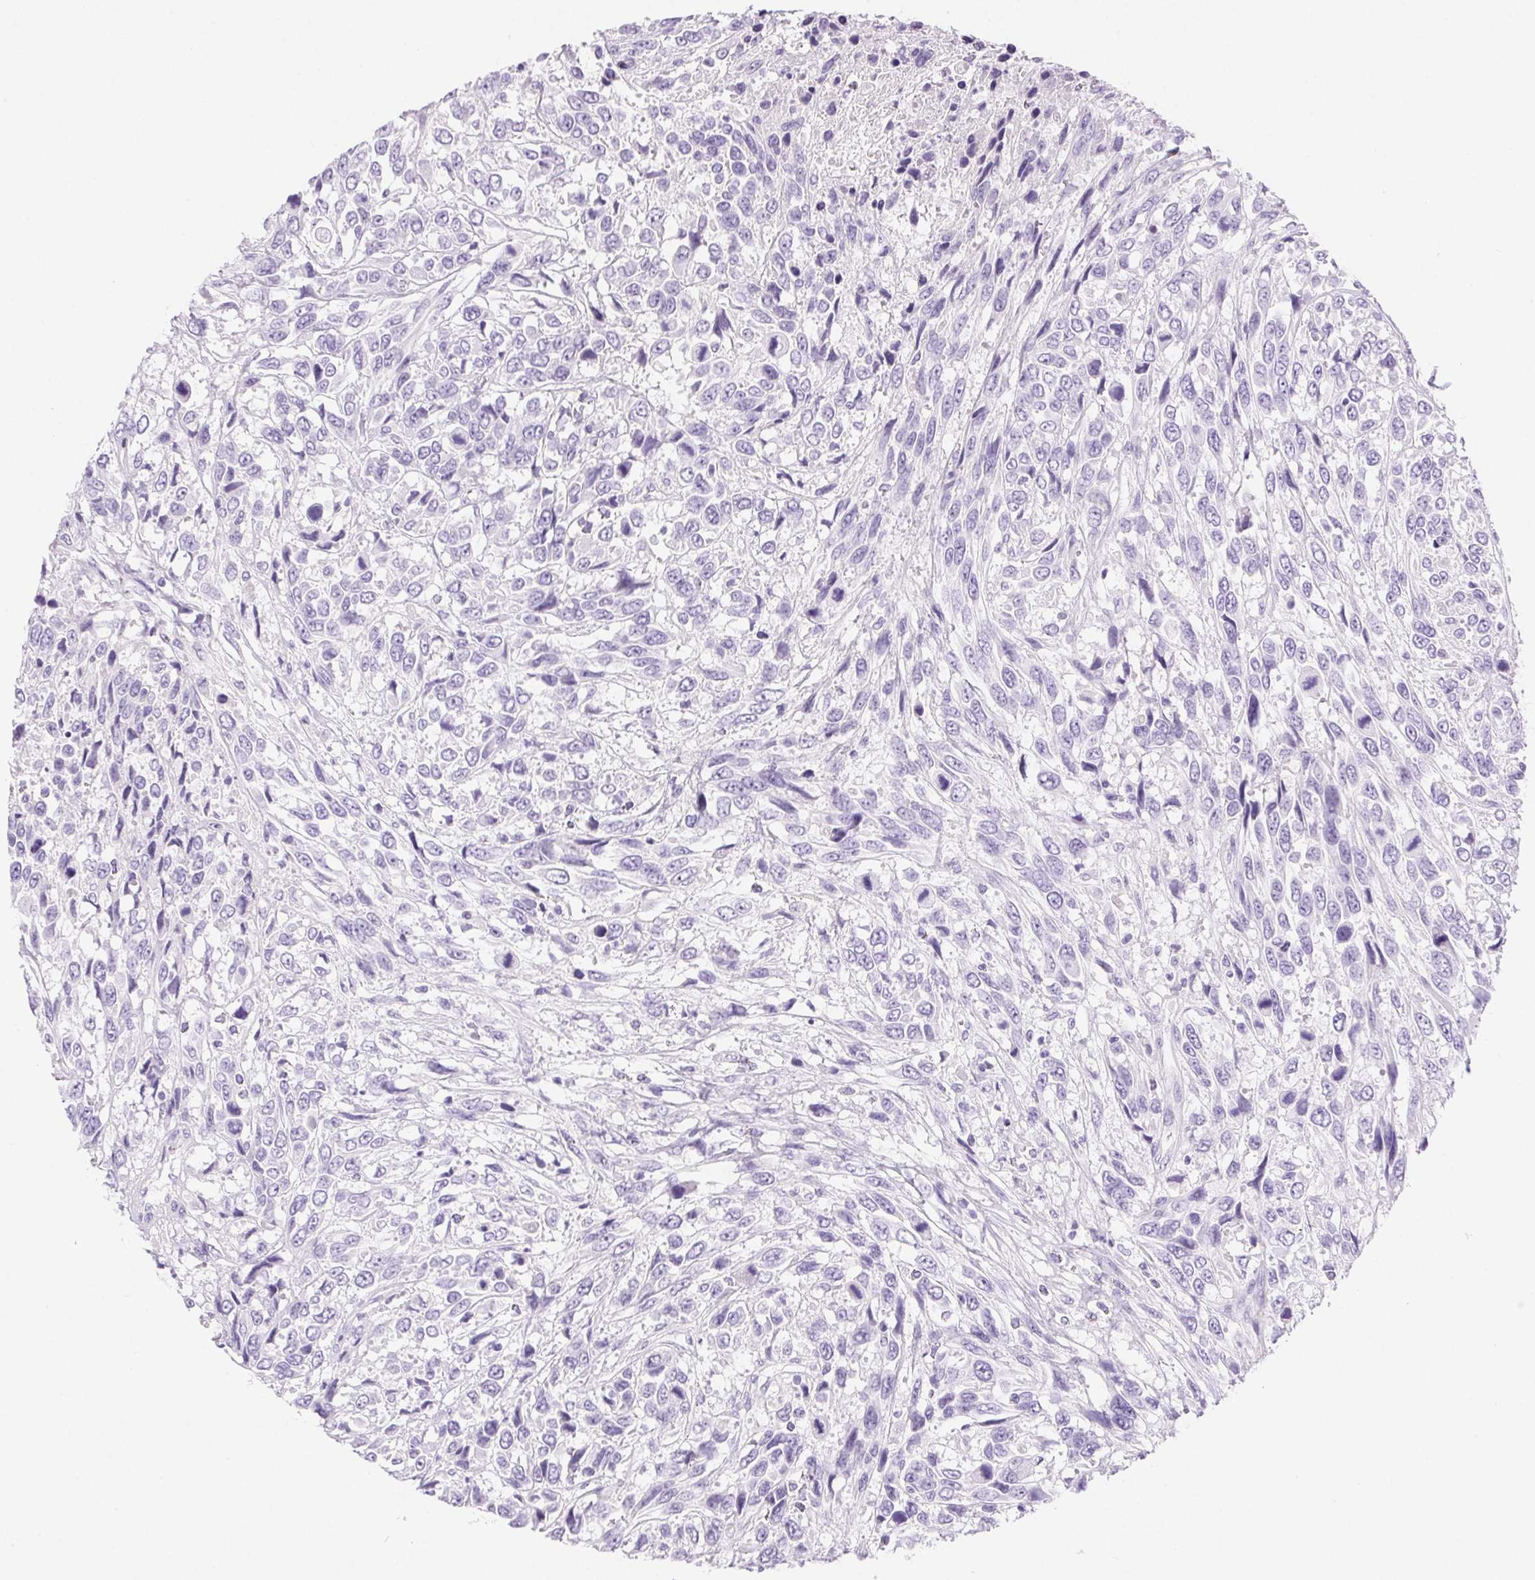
{"staining": {"intensity": "negative", "quantity": "none", "location": "none"}, "tissue": "urothelial cancer", "cell_type": "Tumor cells", "image_type": "cancer", "snomed": [{"axis": "morphology", "description": "Urothelial carcinoma, High grade"}, {"axis": "topography", "description": "Urinary bladder"}], "caption": "Tumor cells show no significant protein positivity in urothelial cancer.", "gene": "CLDN16", "patient": {"sex": "female", "age": 70}}